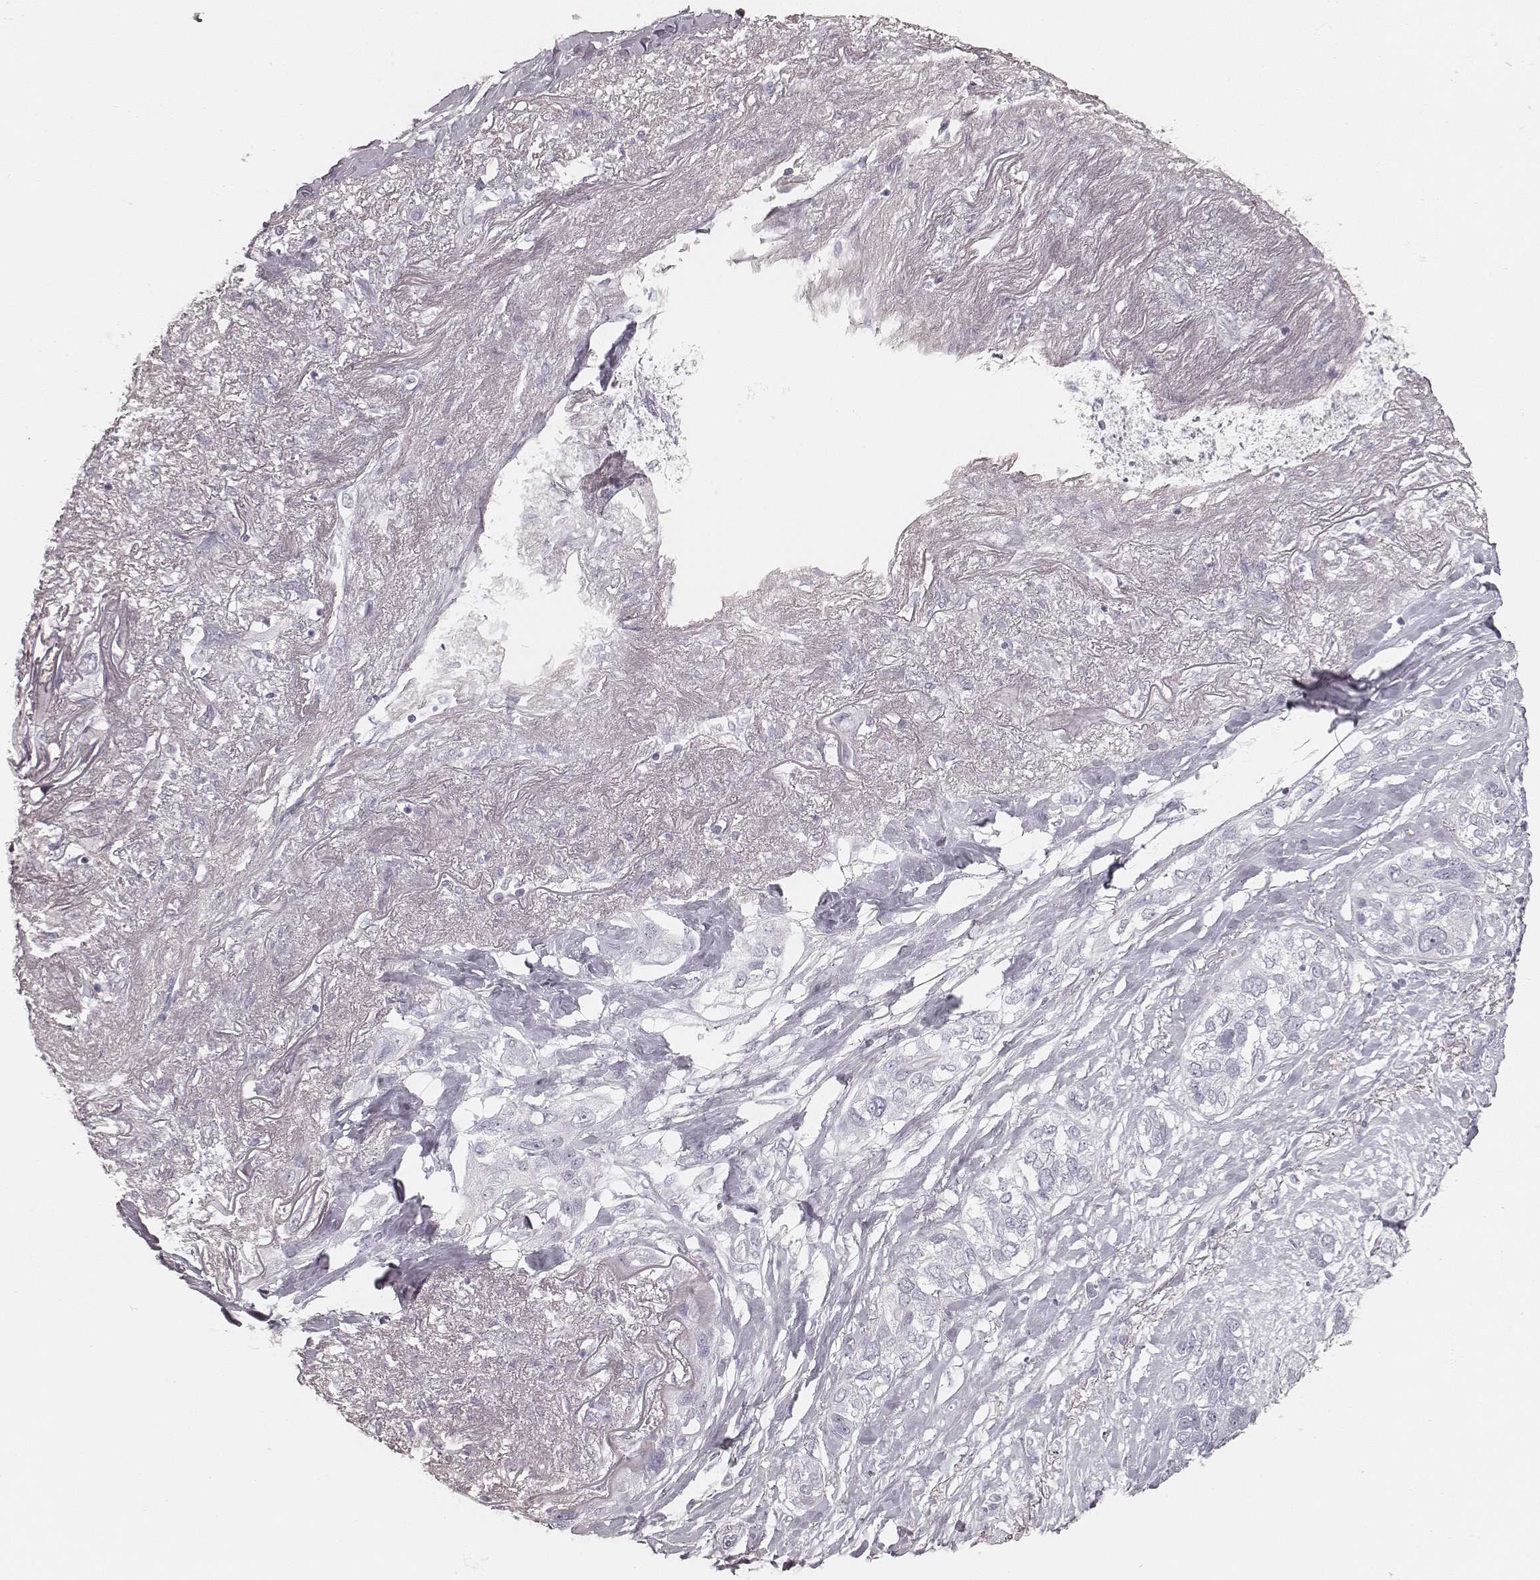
{"staining": {"intensity": "negative", "quantity": "none", "location": "none"}, "tissue": "lung cancer", "cell_type": "Tumor cells", "image_type": "cancer", "snomed": [{"axis": "morphology", "description": "Squamous cell carcinoma, NOS"}, {"axis": "topography", "description": "Lung"}], "caption": "Immunohistochemistry of lung cancer reveals no staining in tumor cells.", "gene": "KRT34", "patient": {"sex": "female", "age": 70}}